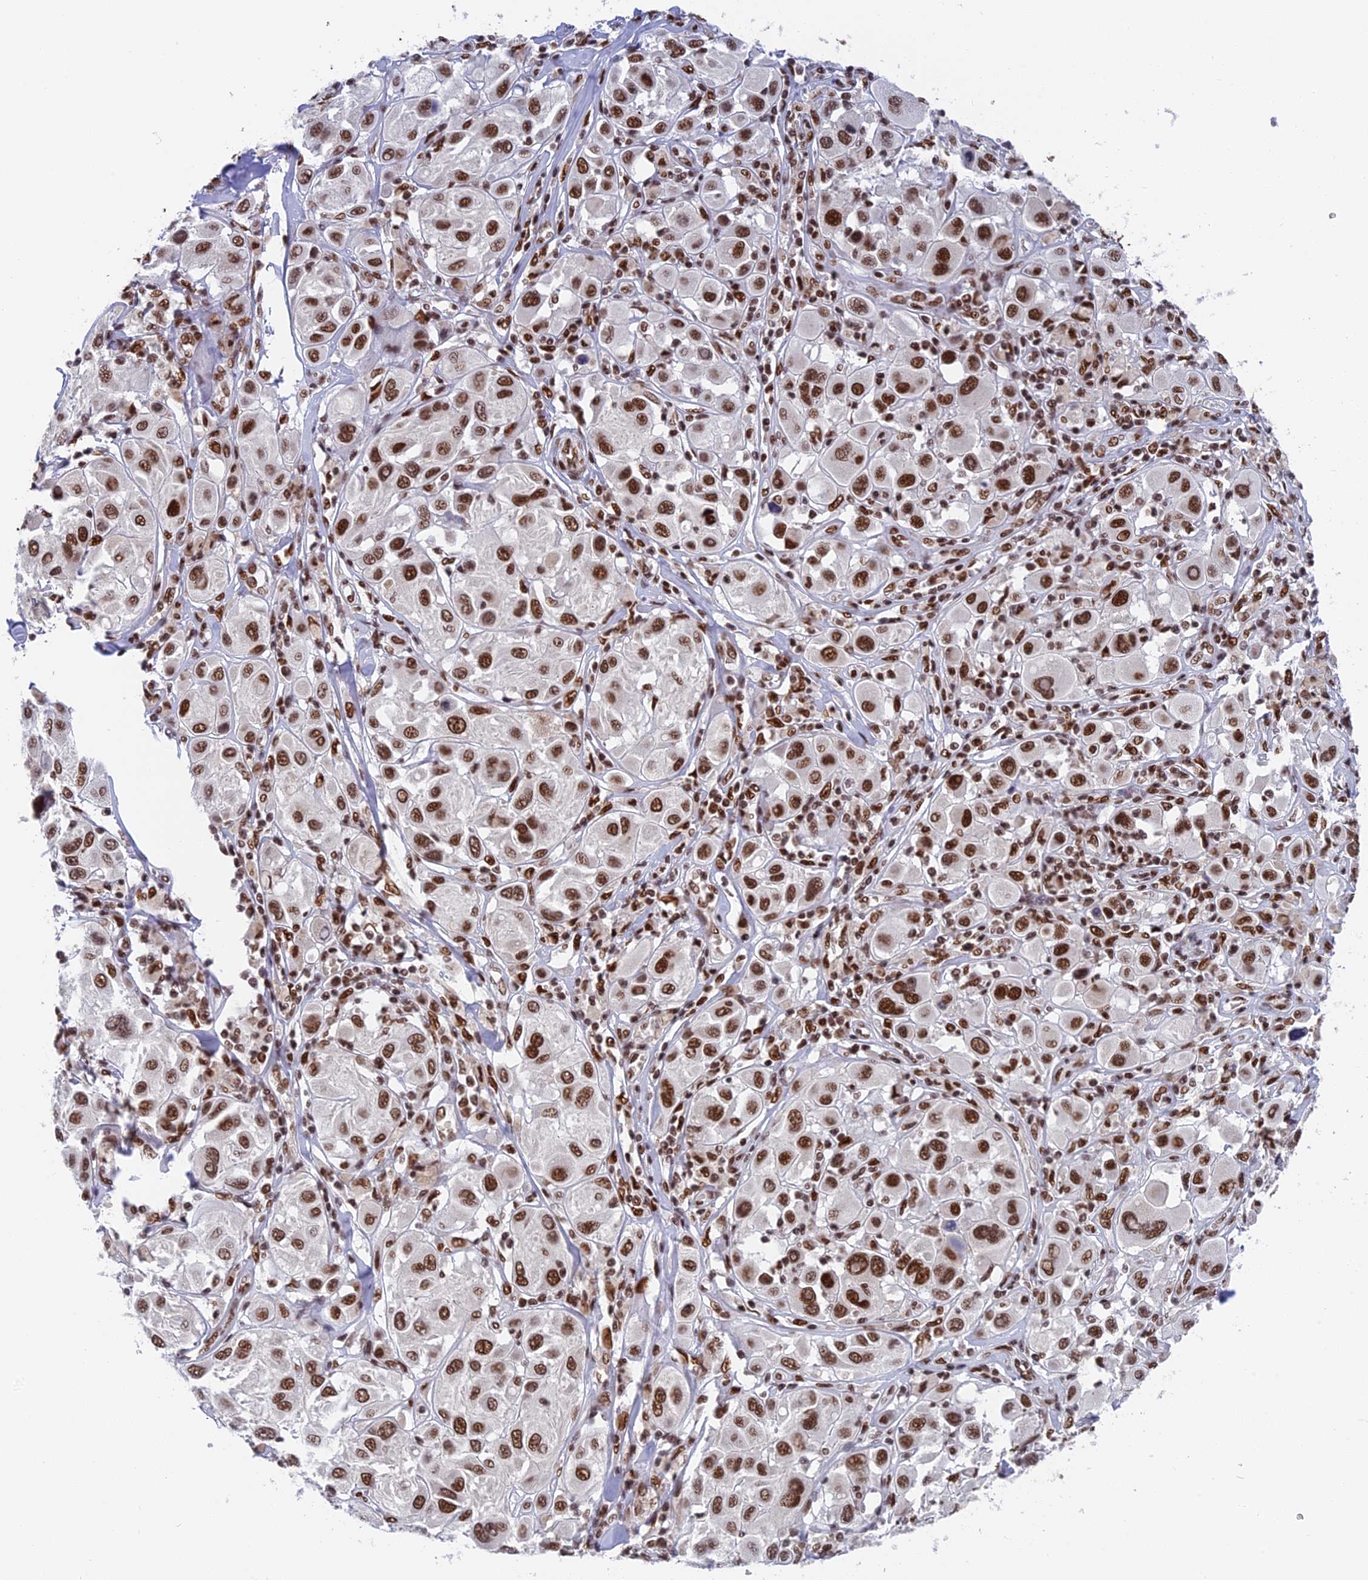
{"staining": {"intensity": "moderate", "quantity": ">75%", "location": "nuclear"}, "tissue": "melanoma", "cell_type": "Tumor cells", "image_type": "cancer", "snomed": [{"axis": "morphology", "description": "Malignant melanoma, Metastatic site"}, {"axis": "topography", "description": "Skin"}], "caption": "Tumor cells display moderate nuclear expression in about >75% of cells in melanoma.", "gene": "EEF1AKMT3", "patient": {"sex": "male", "age": 41}}